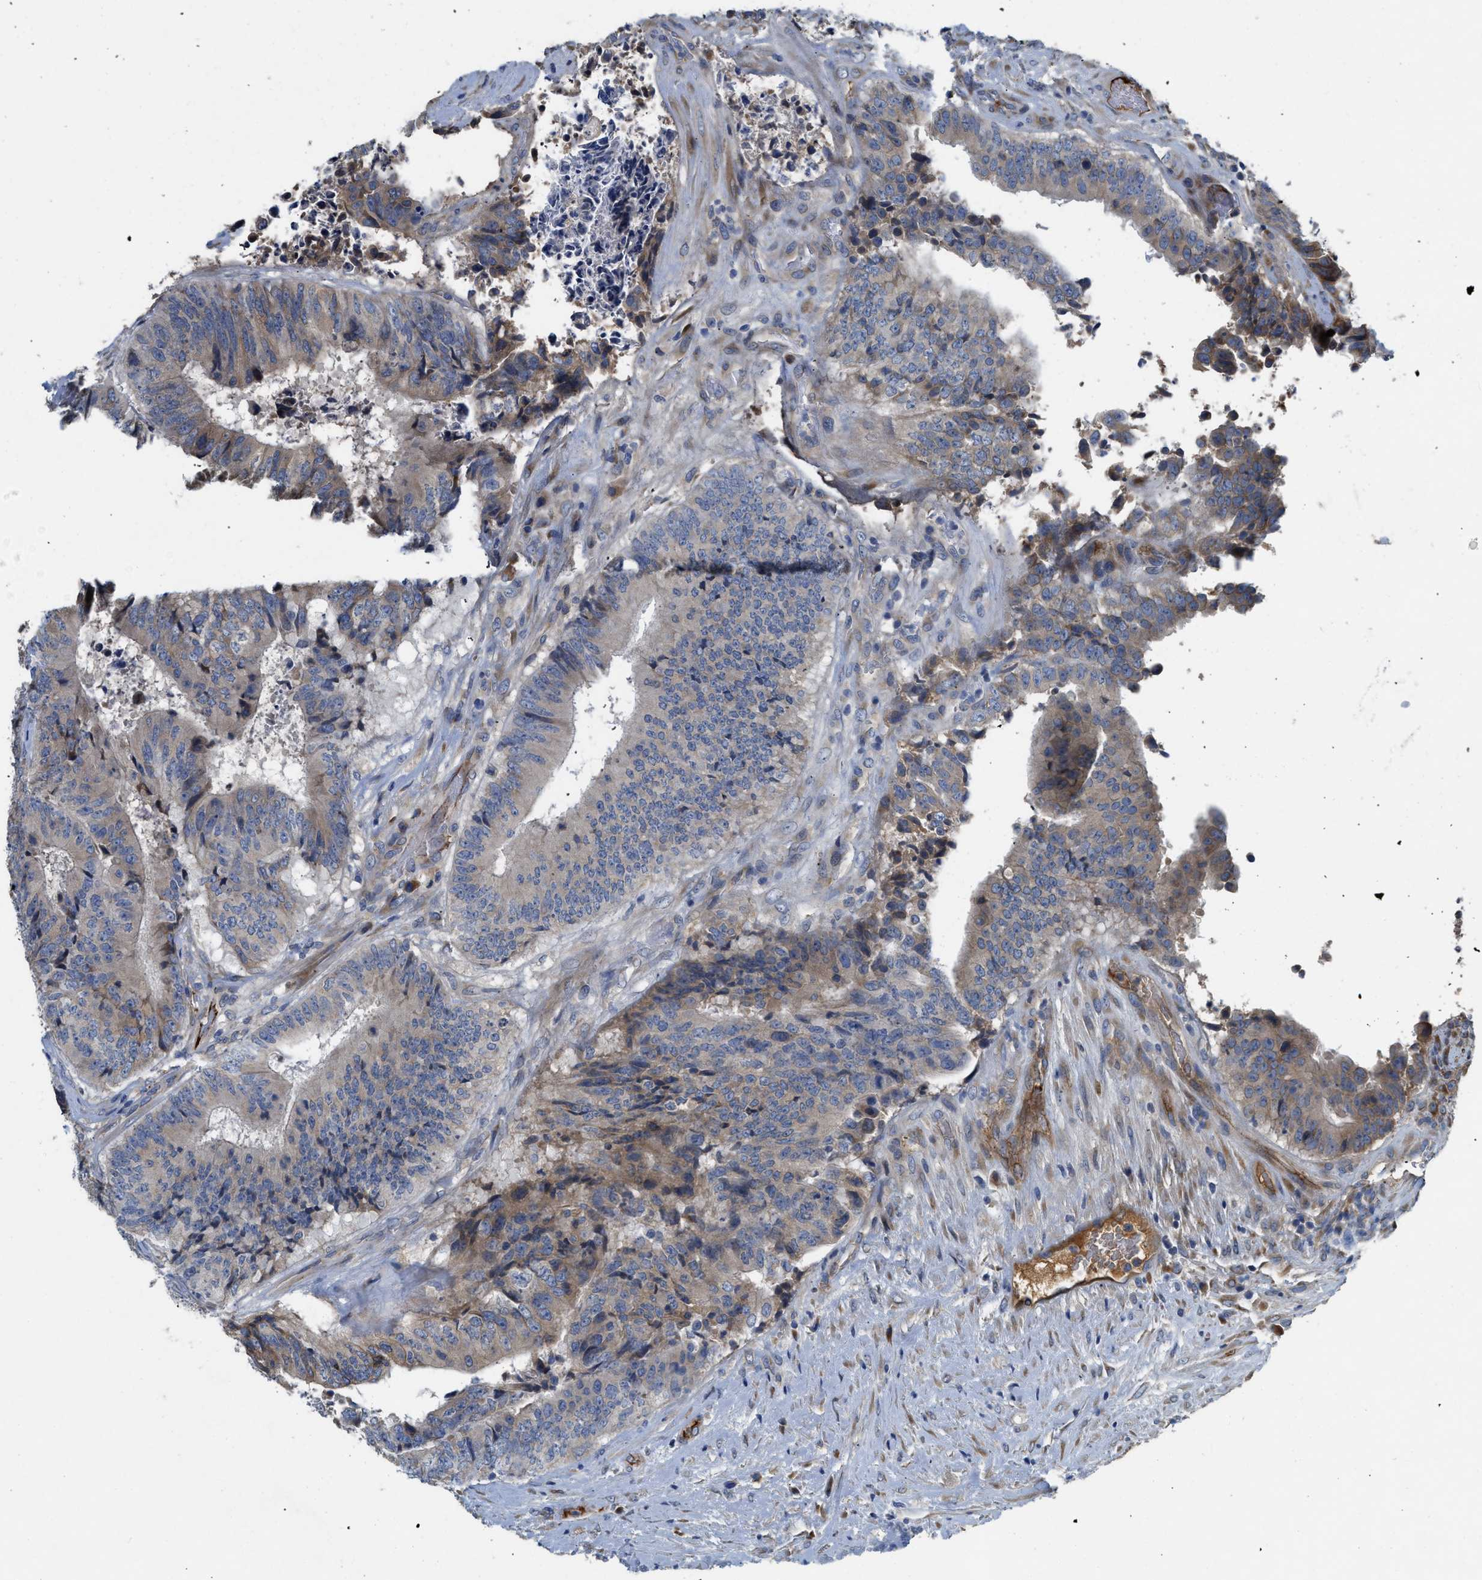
{"staining": {"intensity": "weak", "quantity": ">75%", "location": "cytoplasmic/membranous"}, "tissue": "colorectal cancer", "cell_type": "Tumor cells", "image_type": "cancer", "snomed": [{"axis": "morphology", "description": "Adenocarcinoma, NOS"}, {"axis": "topography", "description": "Rectum"}], "caption": "Protein expression analysis of human colorectal cancer (adenocarcinoma) reveals weak cytoplasmic/membranous staining in about >75% of tumor cells.", "gene": "GGCX", "patient": {"sex": "male", "age": 72}}